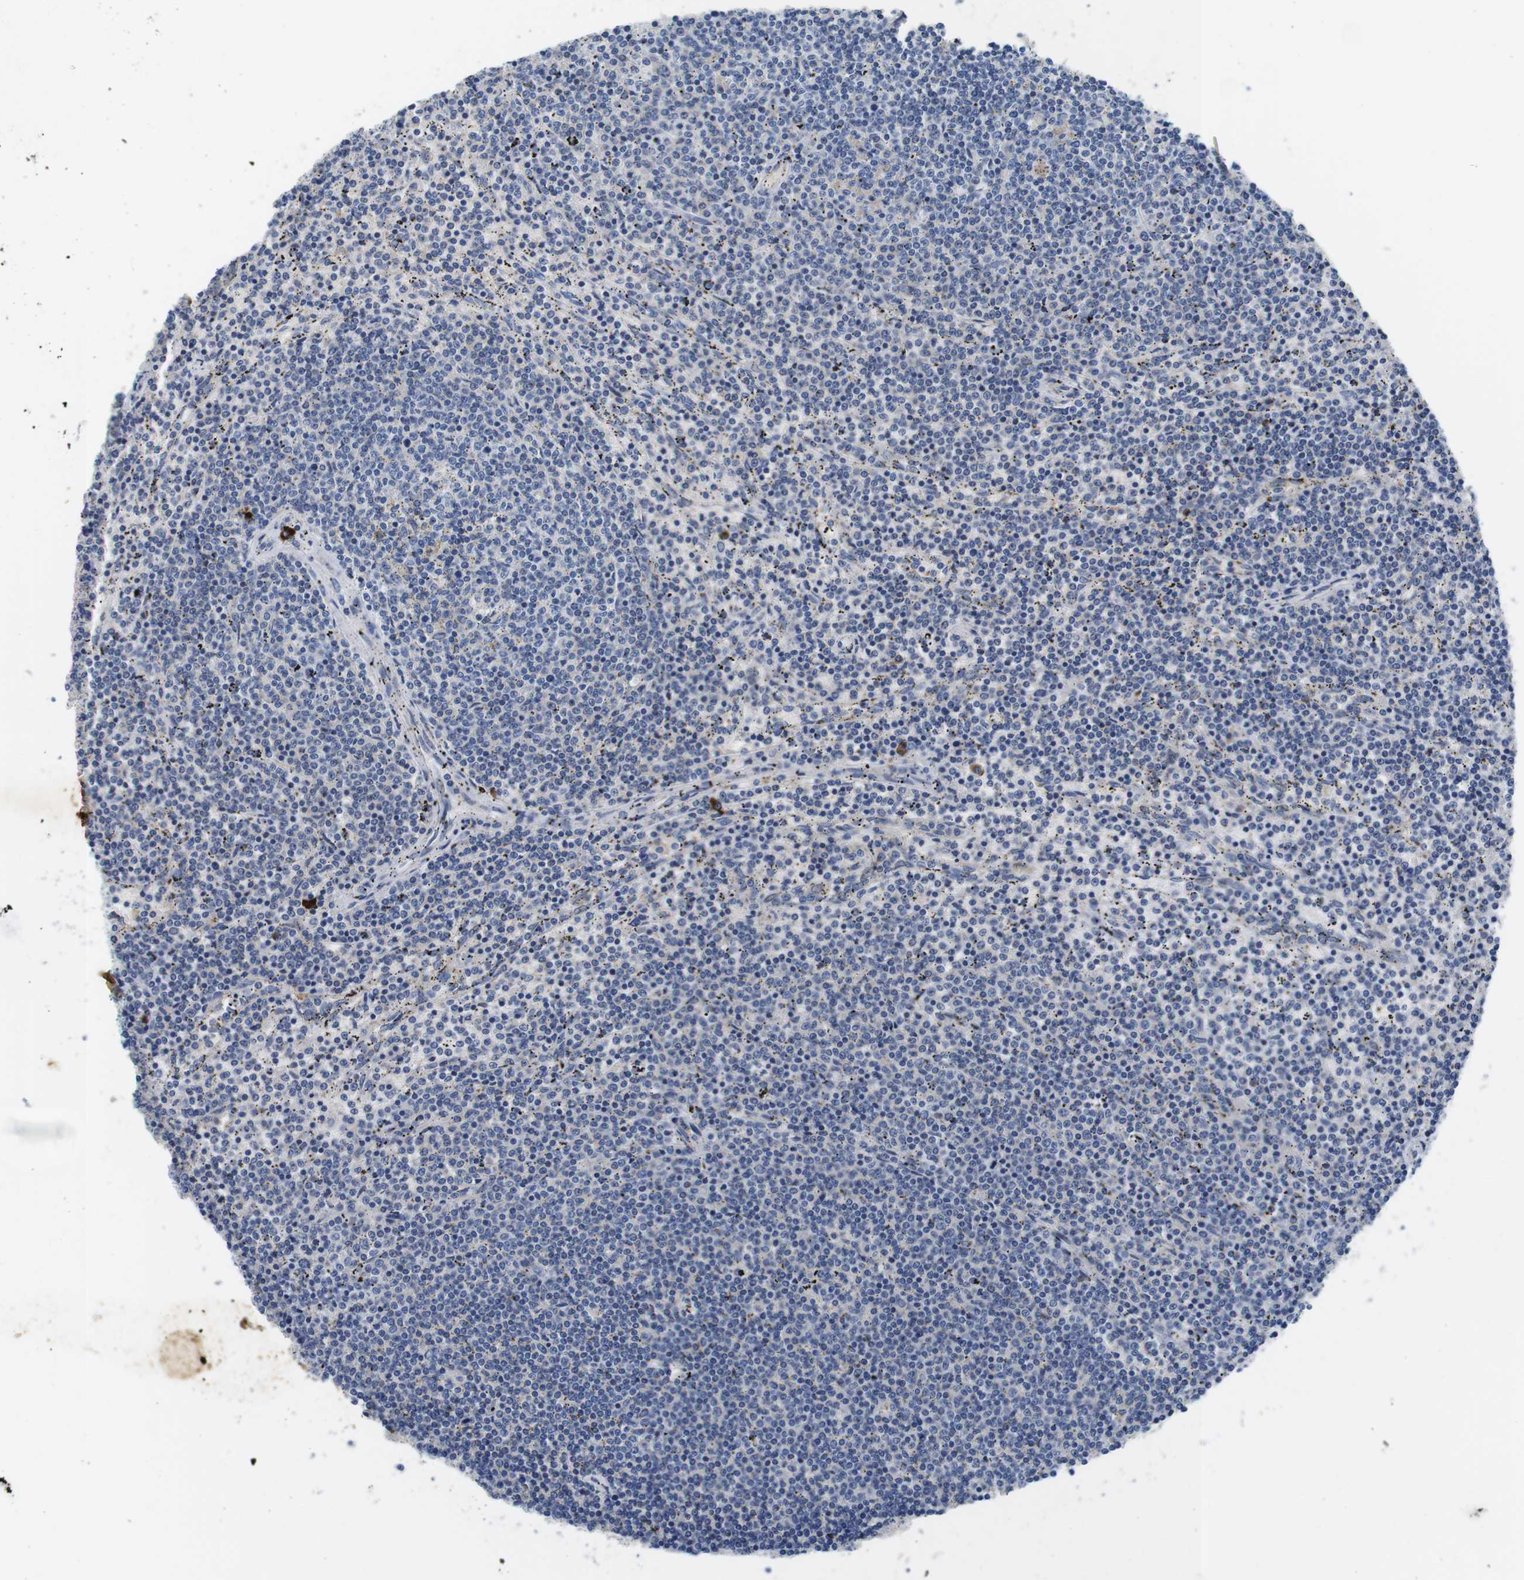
{"staining": {"intensity": "negative", "quantity": "none", "location": "none"}, "tissue": "lymphoma", "cell_type": "Tumor cells", "image_type": "cancer", "snomed": [{"axis": "morphology", "description": "Malignant lymphoma, non-Hodgkin's type, Low grade"}, {"axis": "topography", "description": "Spleen"}], "caption": "Immunohistochemical staining of human lymphoma shows no significant positivity in tumor cells.", "gene": "IGKC", "patient": {"sex": "female", "age": 50}}